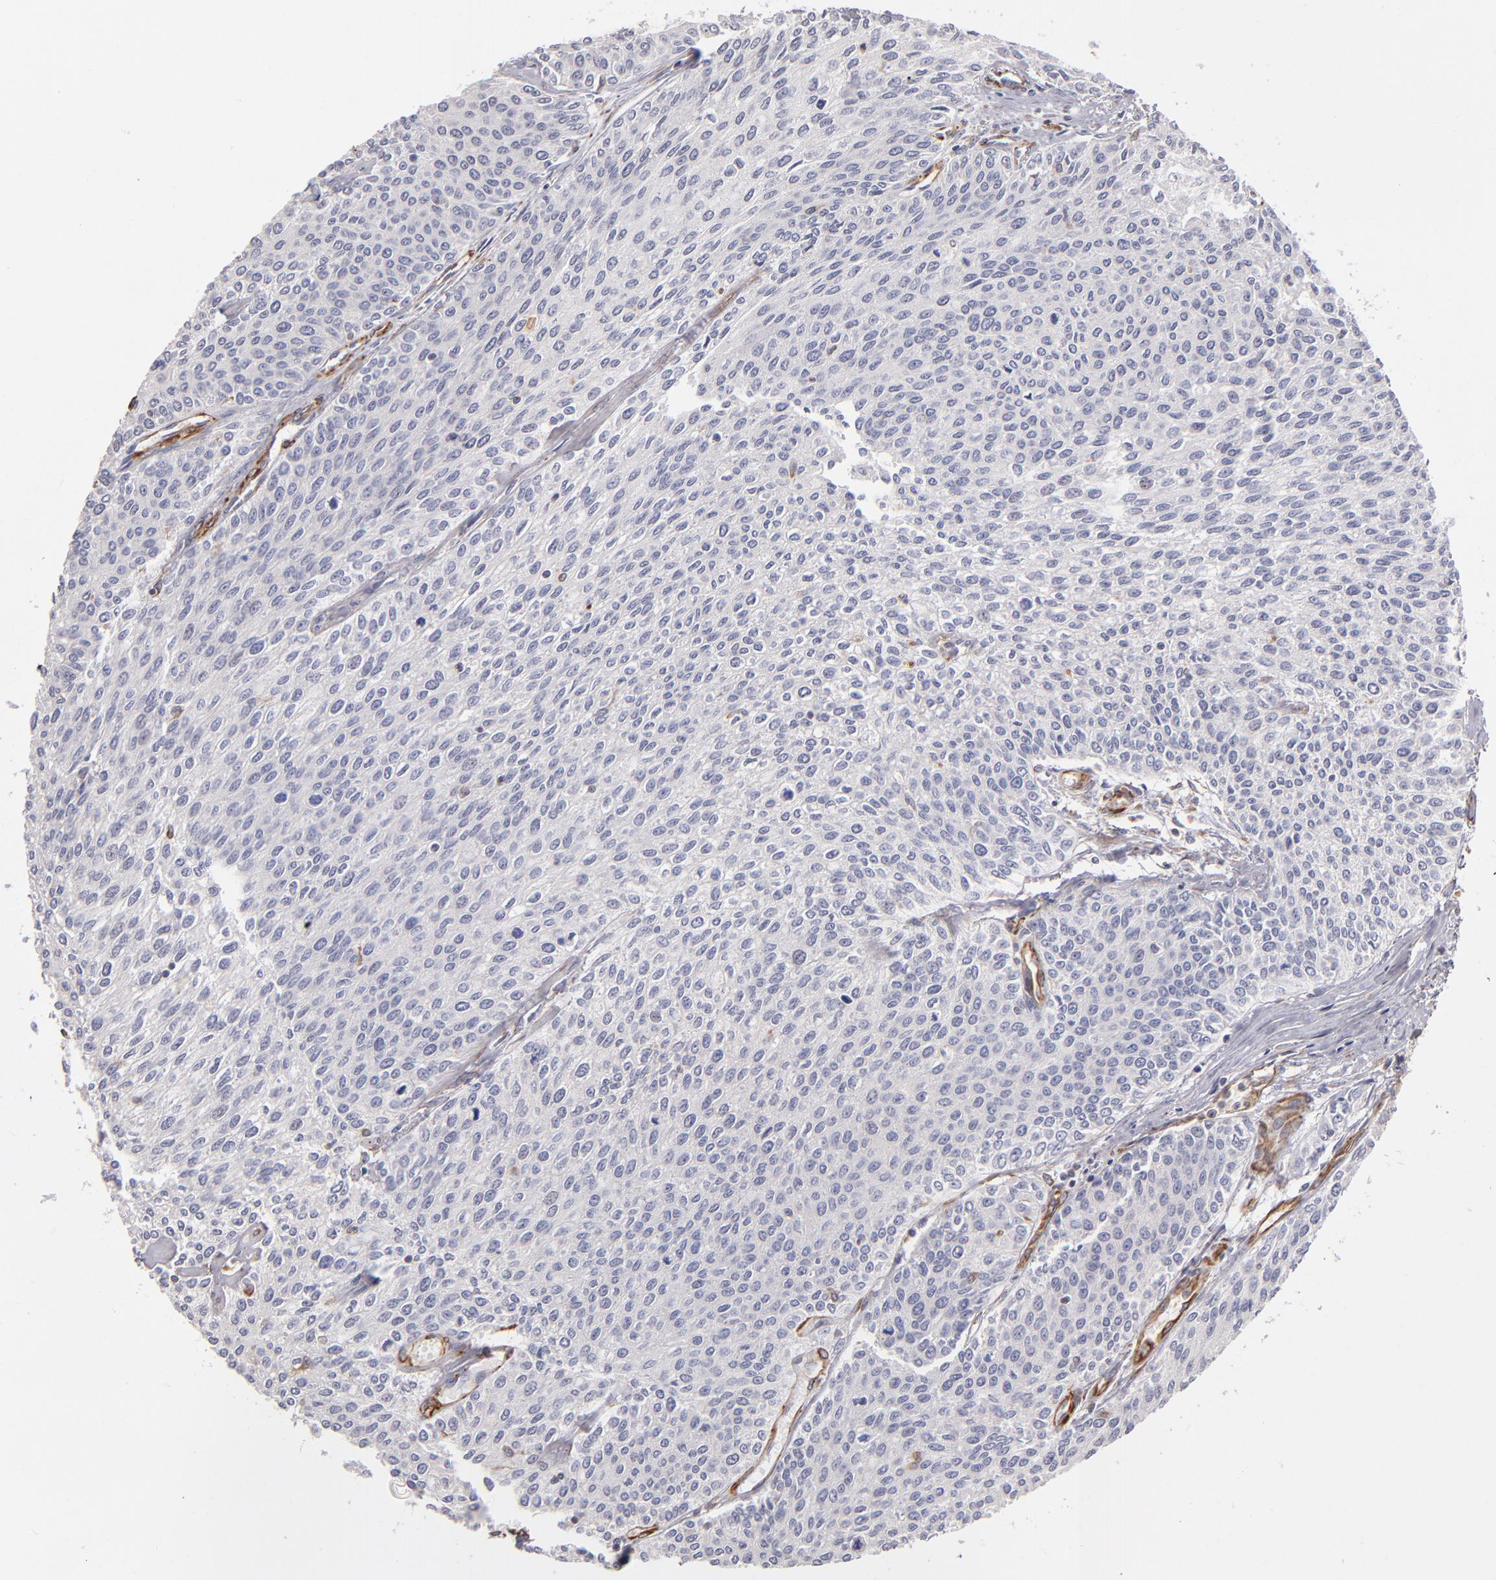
{"staining": {"intensity": "negative", "quantity": "none", "location": "none"}, "tissue": "urothelial cancer", "cell_type": "Tumor cells", "image_type": "cancer", "snomed": [{"axis": "morphology", "description": "Urothelial carcinoma, Low grade"}, {"axis": "topography", "description": "Urinary bladder"}], "caption": "The IHC micrograph has no significant positivity in tumor cells of urothelial cancer tissue.", "gene": "ABCC1", "patient": {"sex": "female", "age": 73}}